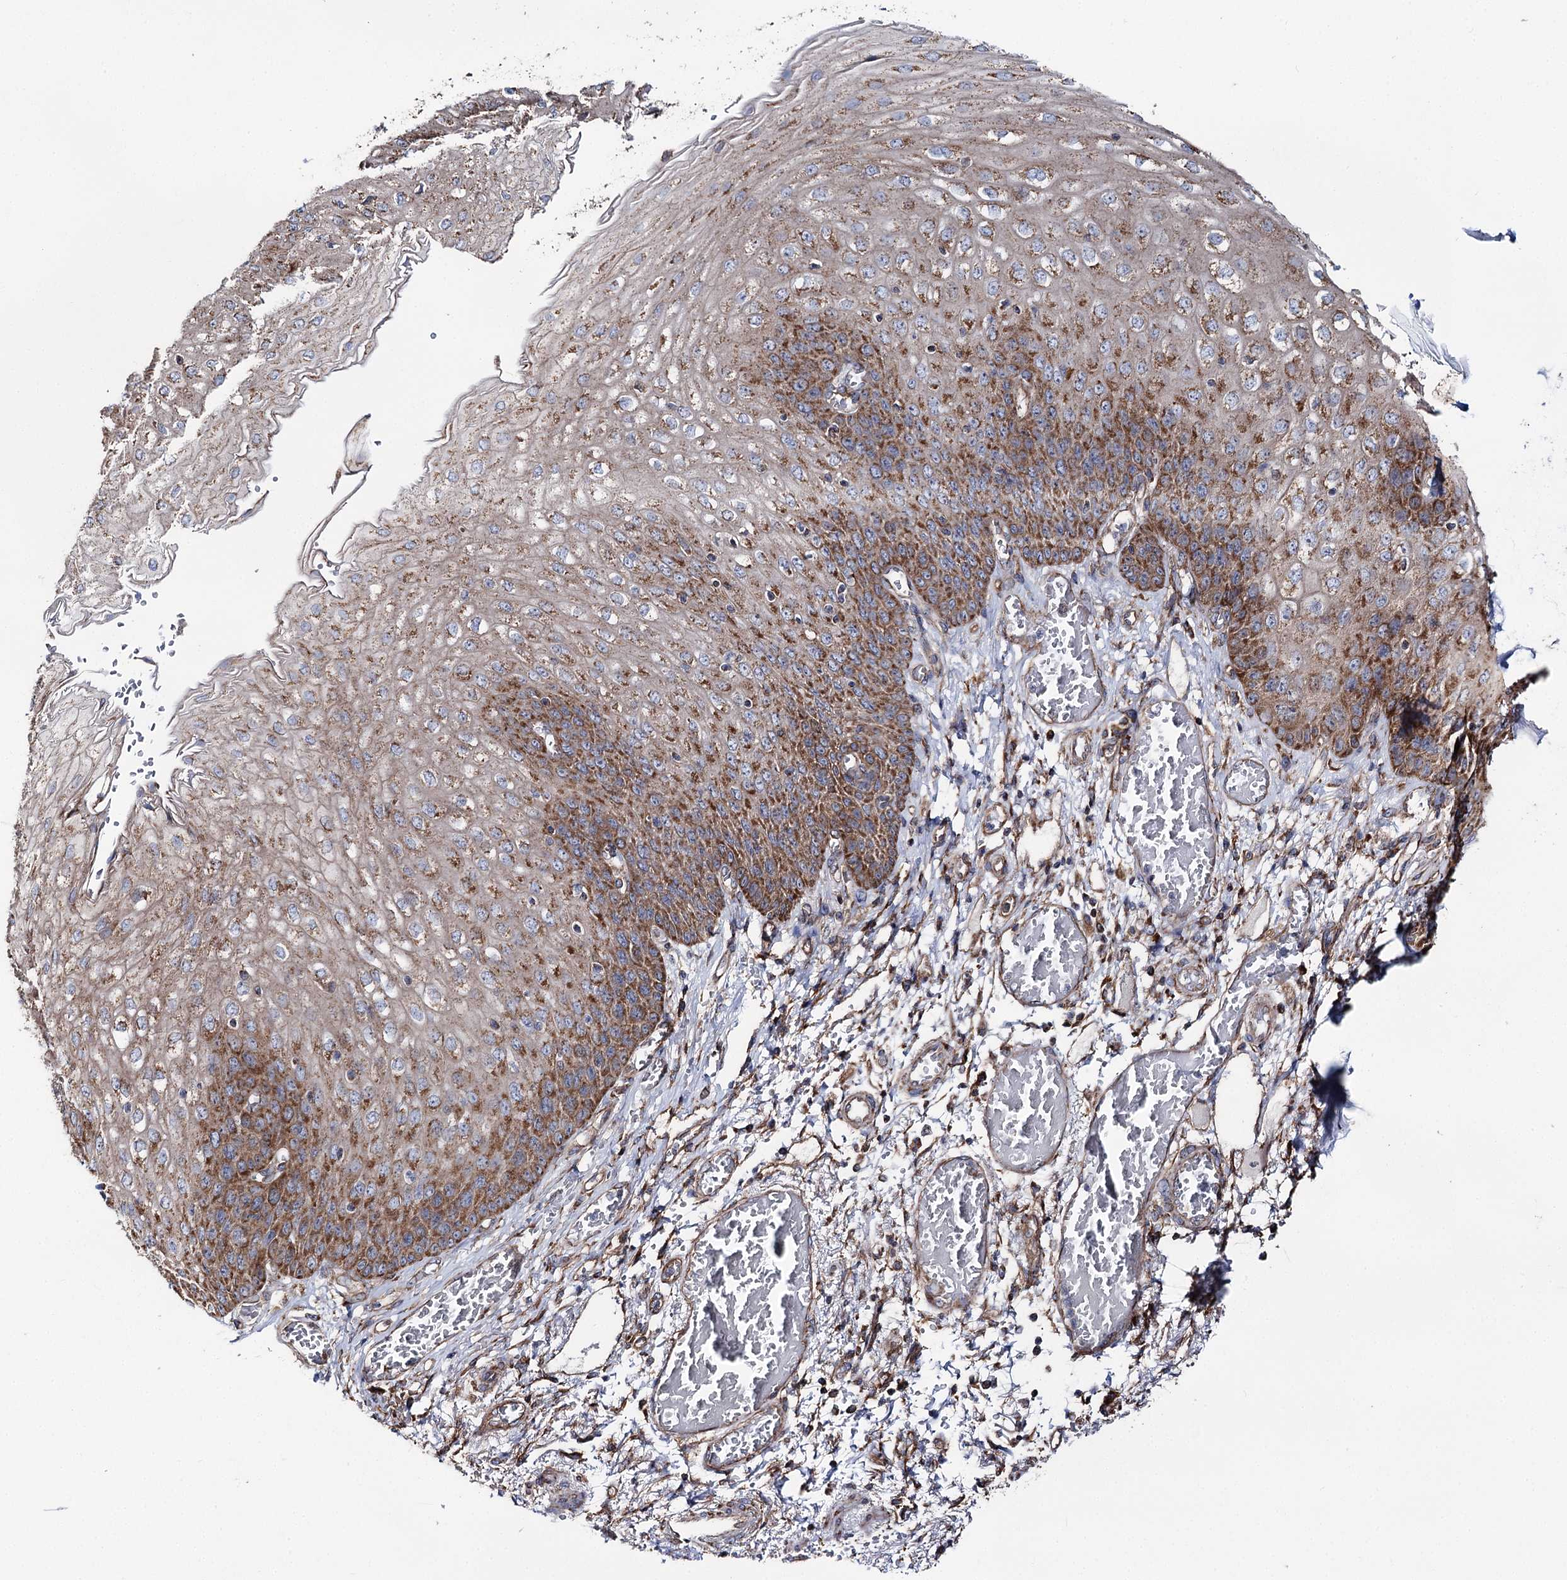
{"staining": {"intensity": "moderate", "quantity": ">75%", "location": "cytoplasmic/membranous"}, "tissue": "esophagus", "cell_type": "Squamous epithelial cells", "image_type": "normal", "snomed": [{"axis": "morphology", "description": "Normal tissue, NOS"}, {"axis": "topography", "description": "Esophagus"}], "caption": "Immunohistochemistry of benign human esophagus displays medium levels of moderate cytoplasmic/membranous staining in about >75% of squamous epithelial cells. (Stains: DAB in brown, nuclei in blue, Microscopy: brightfield microscopy at high magnification).", "gene": "MSANTD2", "patient": {"sex": "male", "age": 81}}